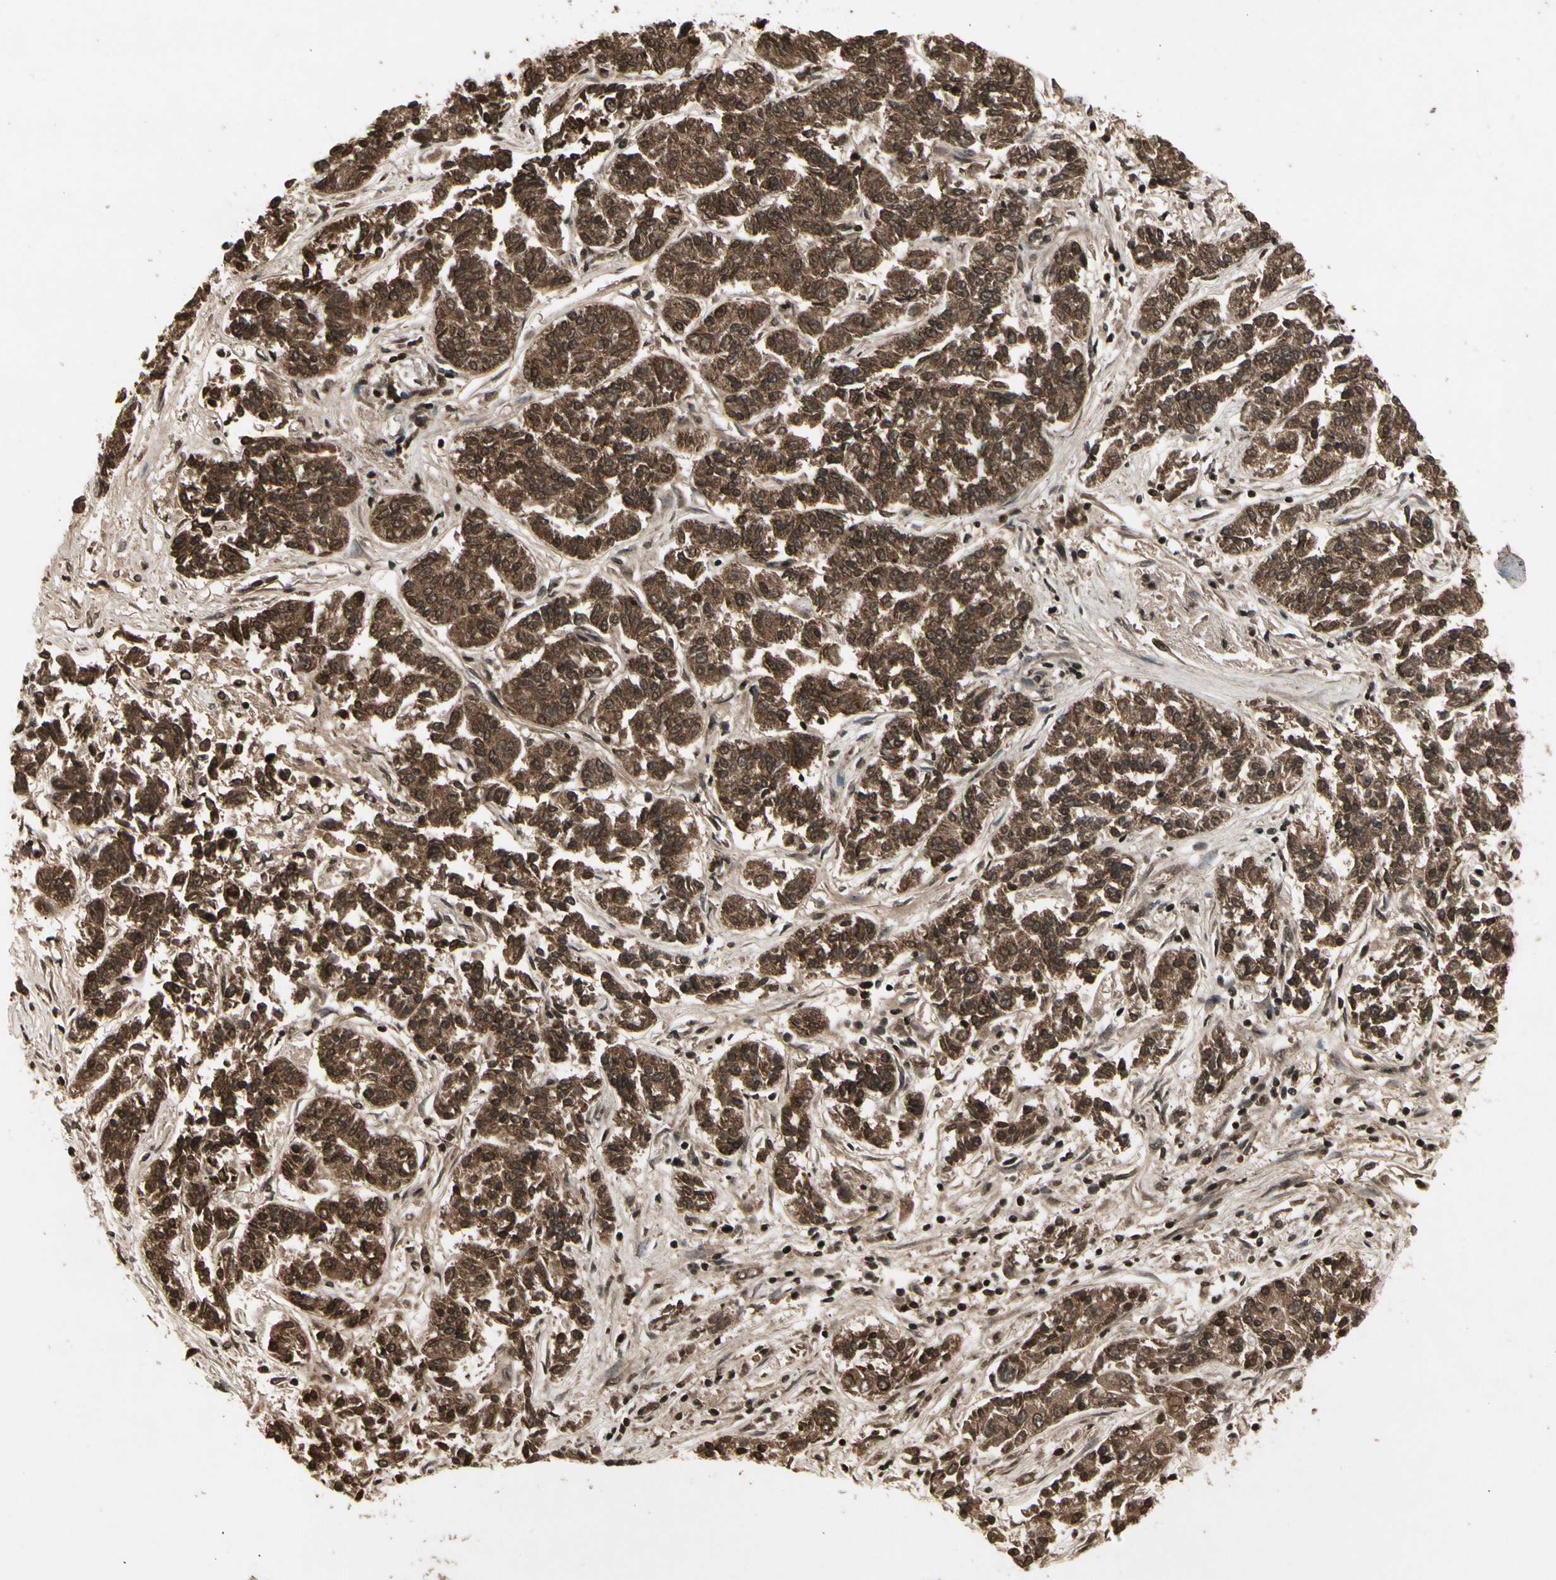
{"staining": {"intensity": "strong", "quantity": ">75%", "location": "cytoplasmic/membranous"}, "tissue": "lung cancer", "cell_type": "Tumor cells", "image_type": "cancer", "snomed": [{"axis": "morphology", "description": "Adenocarcinoma, NOS"}, {"axis": "topography", "description": "Lung"}], "caption": "Protein expression analysis of human lung cancer (adenocarcinoma) reveals strong cytoplasmic/membranous staining in approximately >75% of tumor cells.", "gene": "GLRX", "patient": {"sex": "male", "age": 84}}